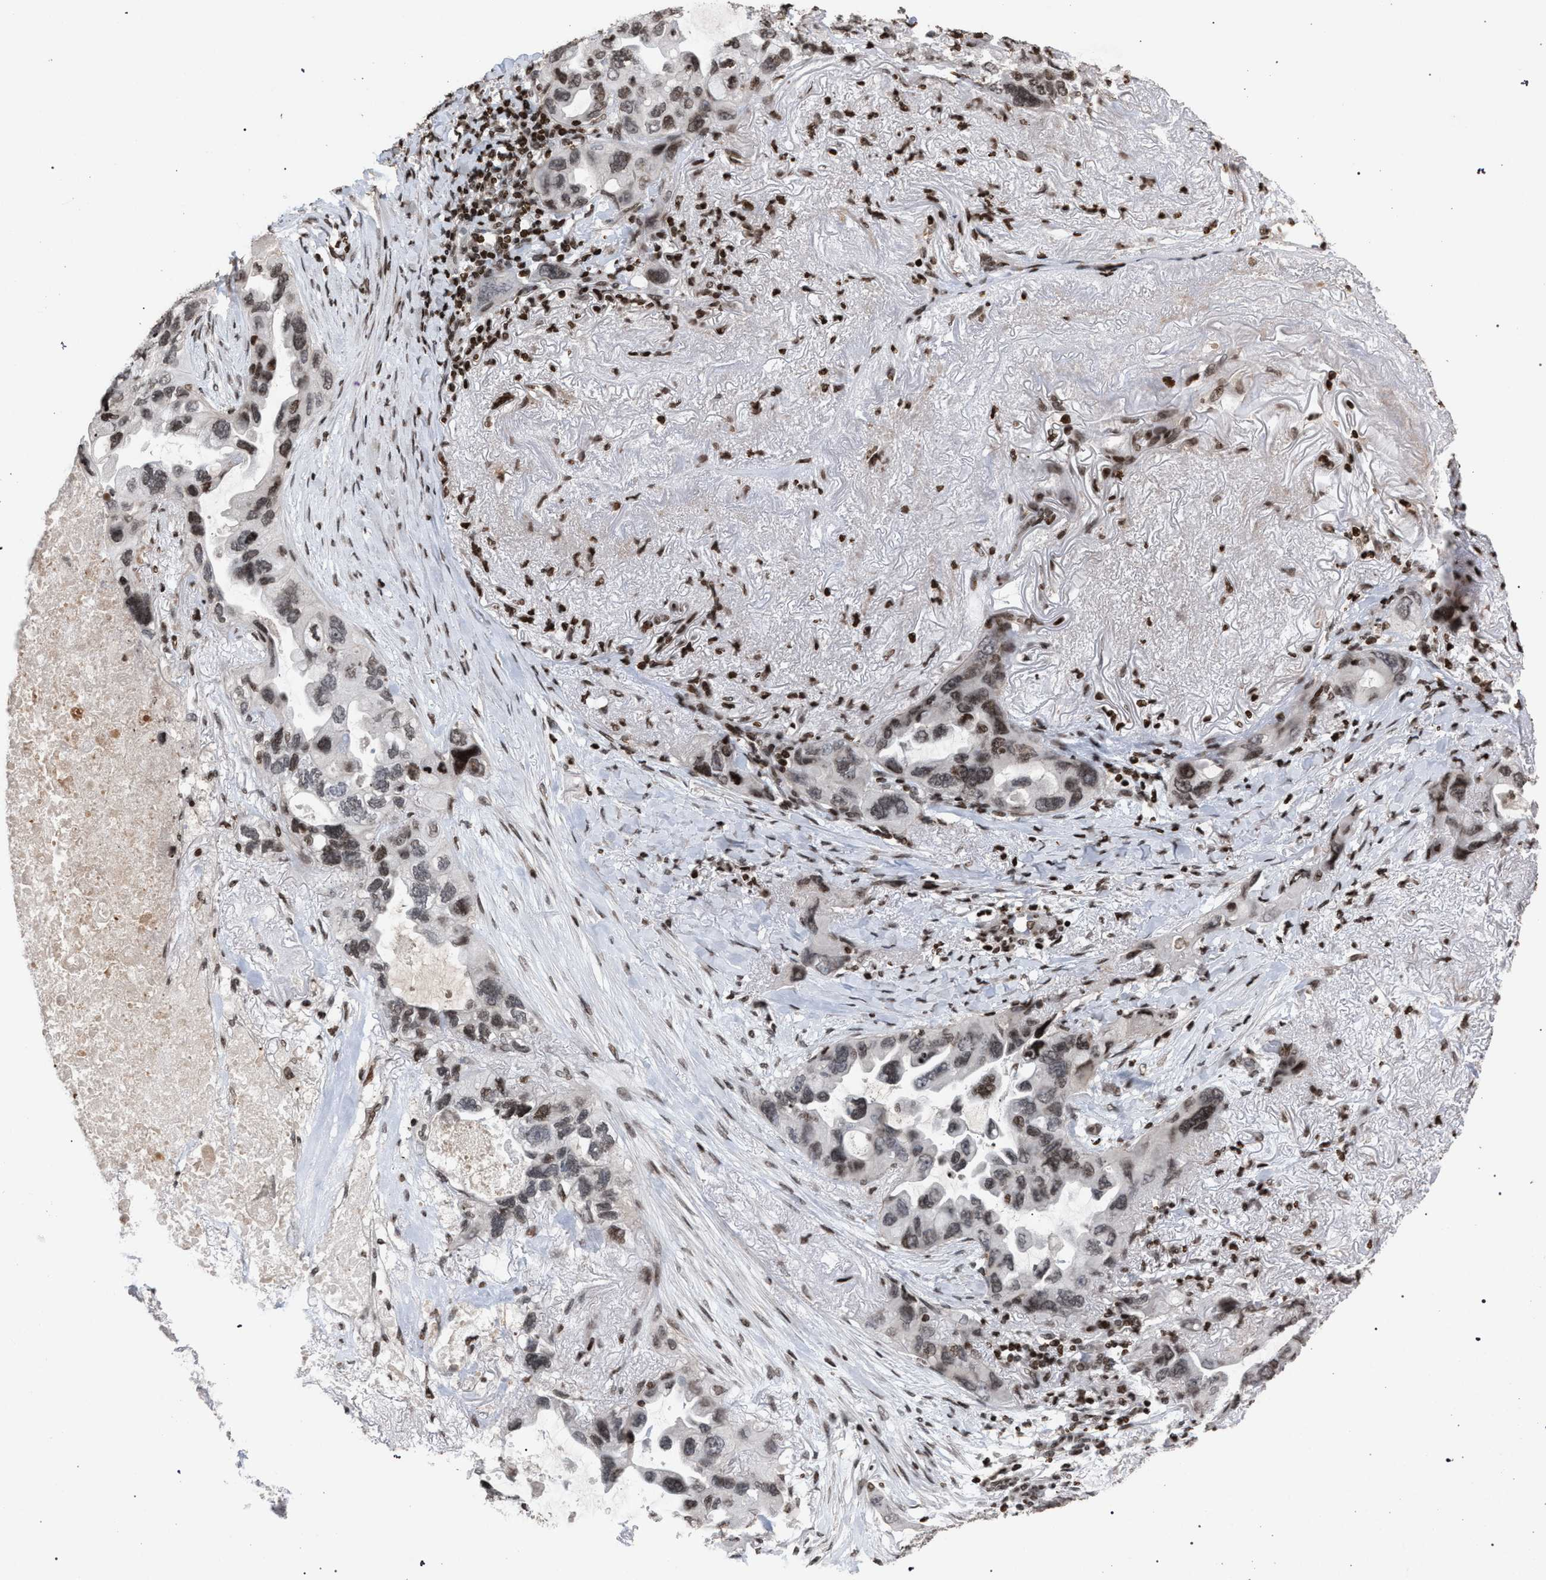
{"staining": {"intensity": "moderate", "quantity": "25%-75%", "location": "nuclear"}, "tissue": "lung cancer", "cell_type": "Tumor cells", "image_type": "cancer", "snomed": [{"axis": "morphology", "description": "Squamous cell carcinoma, NOS"}, {"axis": "topography", "description": "Lung"}], "caption": "Squamous cell carcinoma (lung) stained with a brown dye demonstrates moderate nuclear positive staining in approximately 25%-75% of tumor cells.", "gene": "FOXD3", "patient": {"sex": "female", "age": 73}}